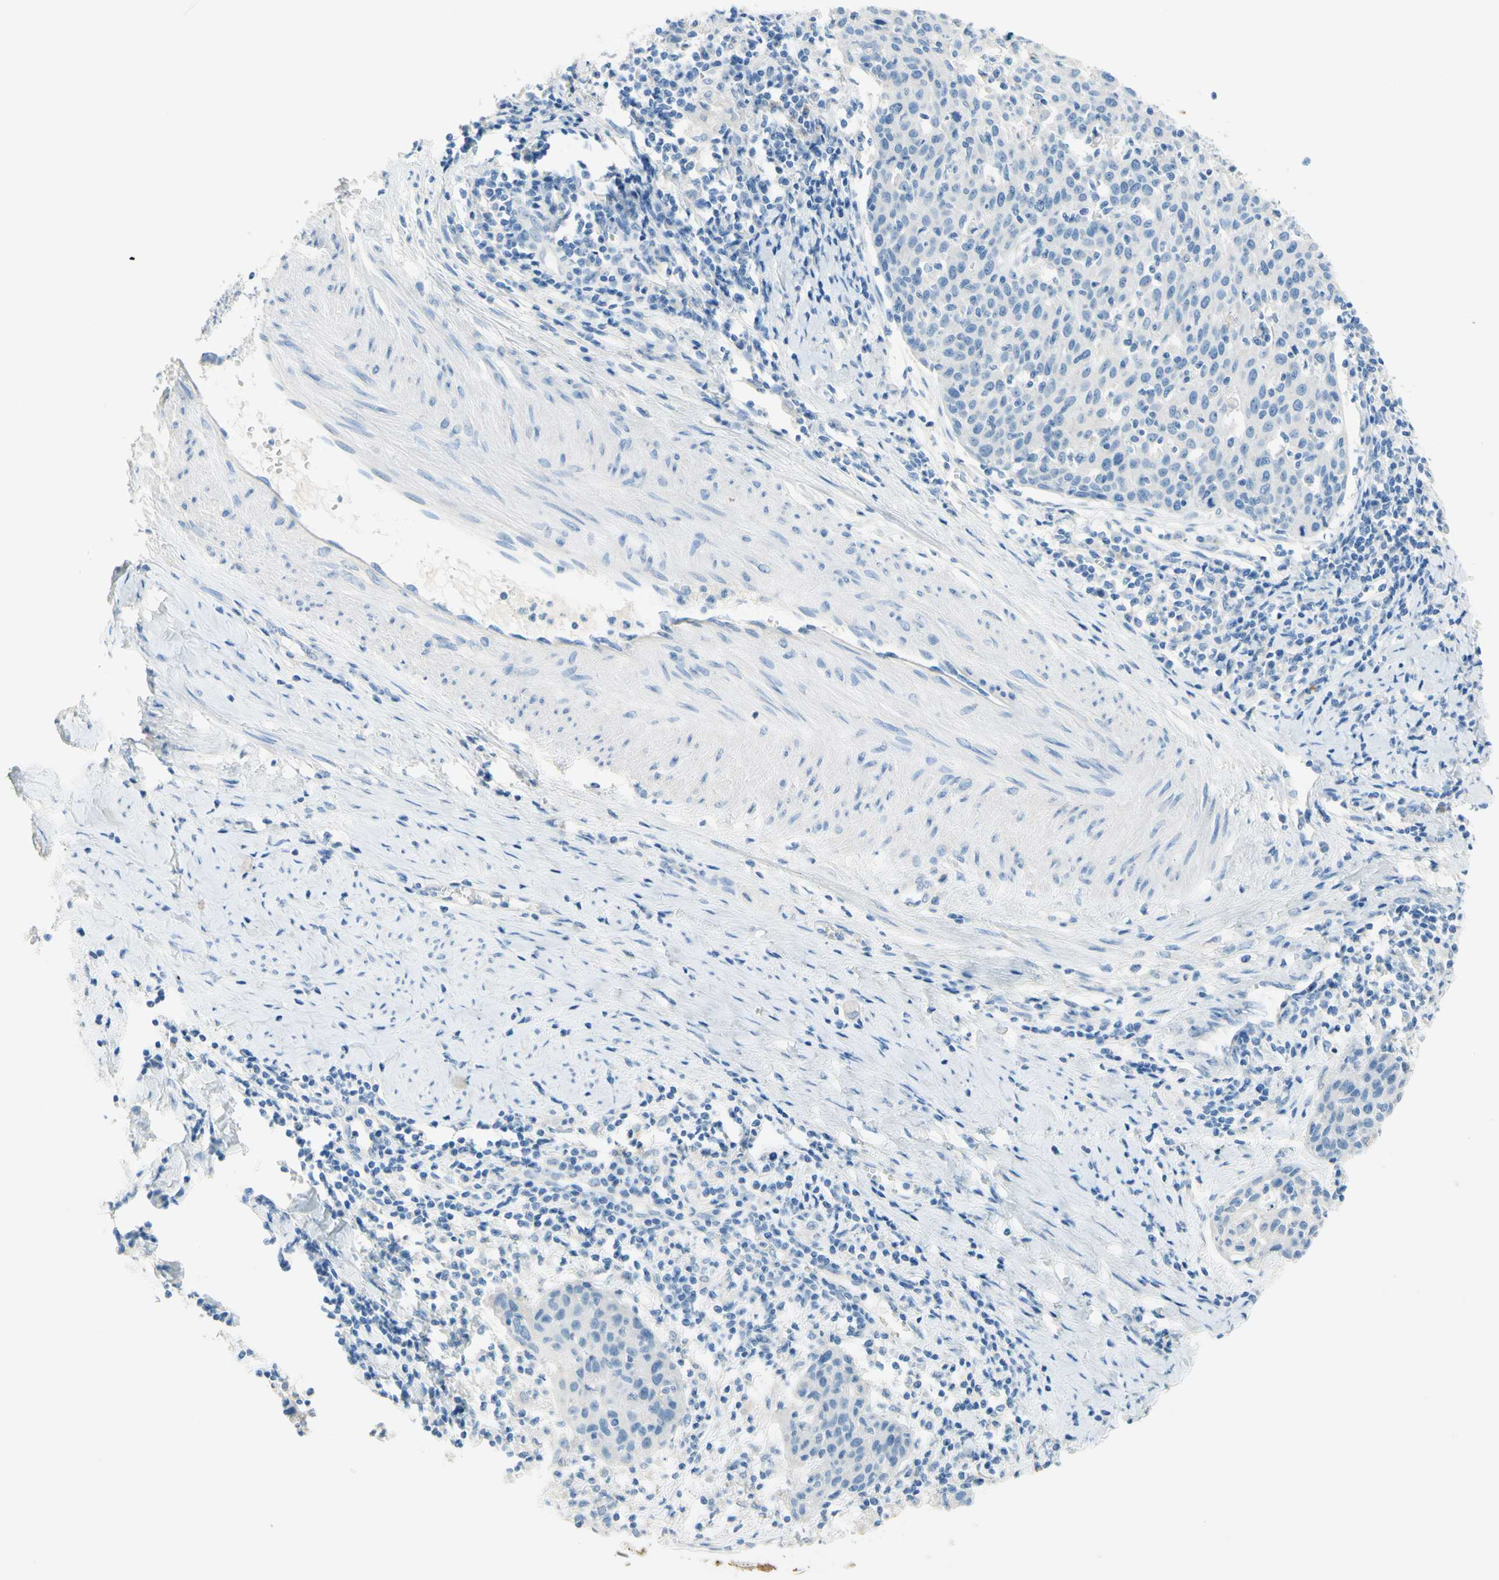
{"staining": {"intensity": "negative", "quantity": "none", "location": "none"}, "tissue": "cervical cancer", "cell_type": "Tumor cells", "image_type": "cancer", "snomed": [{"axis": "morphology", "description": "Squamous cell carcinoma, NOS"}, {"axis": "topography", "description": "Cervix"}], "caption": "This is an immunohistochemistry (IHC) histopathology image of cervical cancer (squamous cell carcinoma). There is no positivity in tumor cells.", "gene": "POLR2J3", "patient": {"sex": "female", "age": 38}}